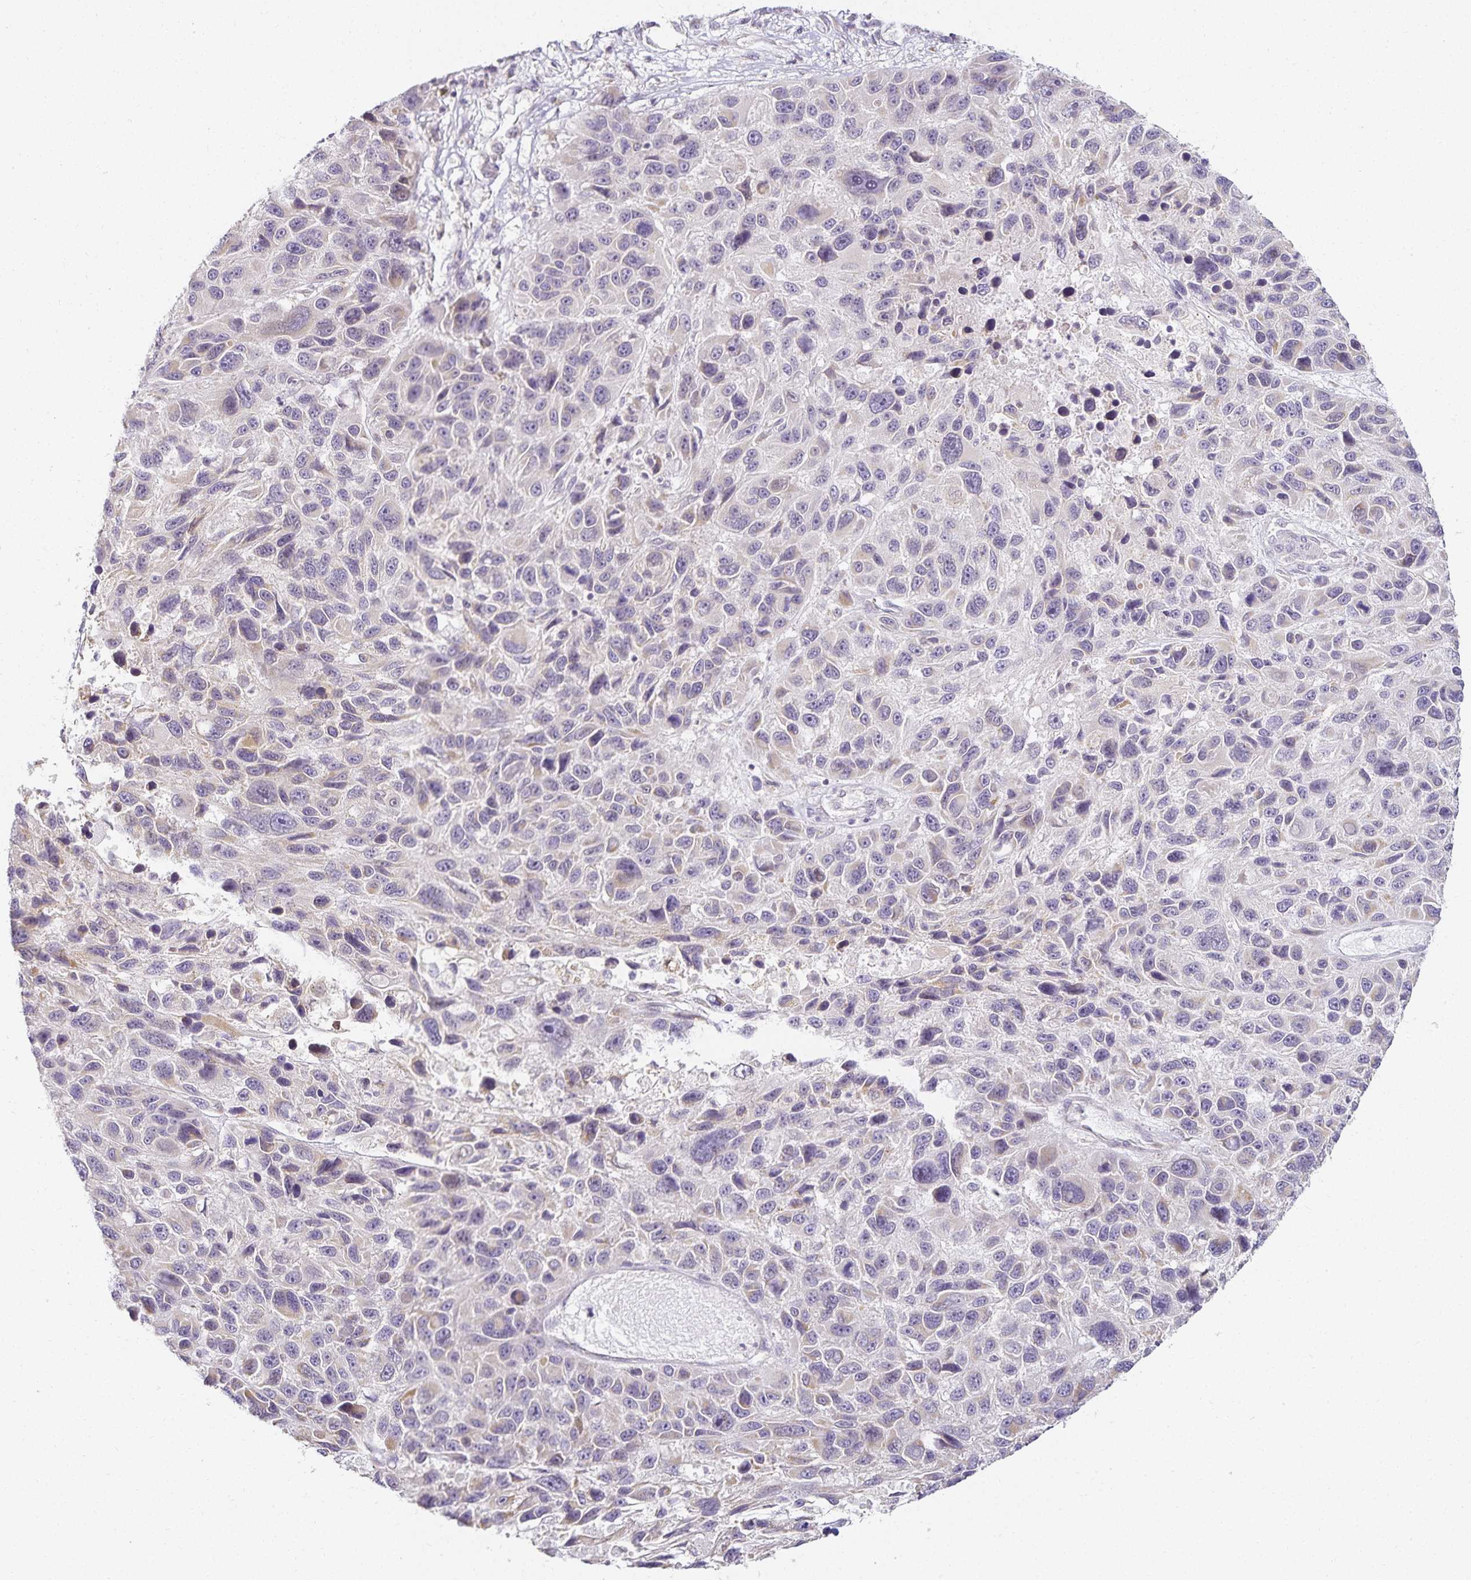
{"staining": {"intensity": "negative", "quantity": "none", "location": "none"}, "tissue": "melanoma", "cell_type": "Tumor cells", "image_type": "cancer", "snomed": [{"axis": "morphology", "description": "Malignant melanoma, NOS"}, {"axis": "topography", "description": "Skin"}], "caption": "Human melanoma stained for a protein using immunohistochemistry (IHC) displays no expression in tumor cells.", "gene": "GP2", "patient": {"sex": "male", "age": 53}}